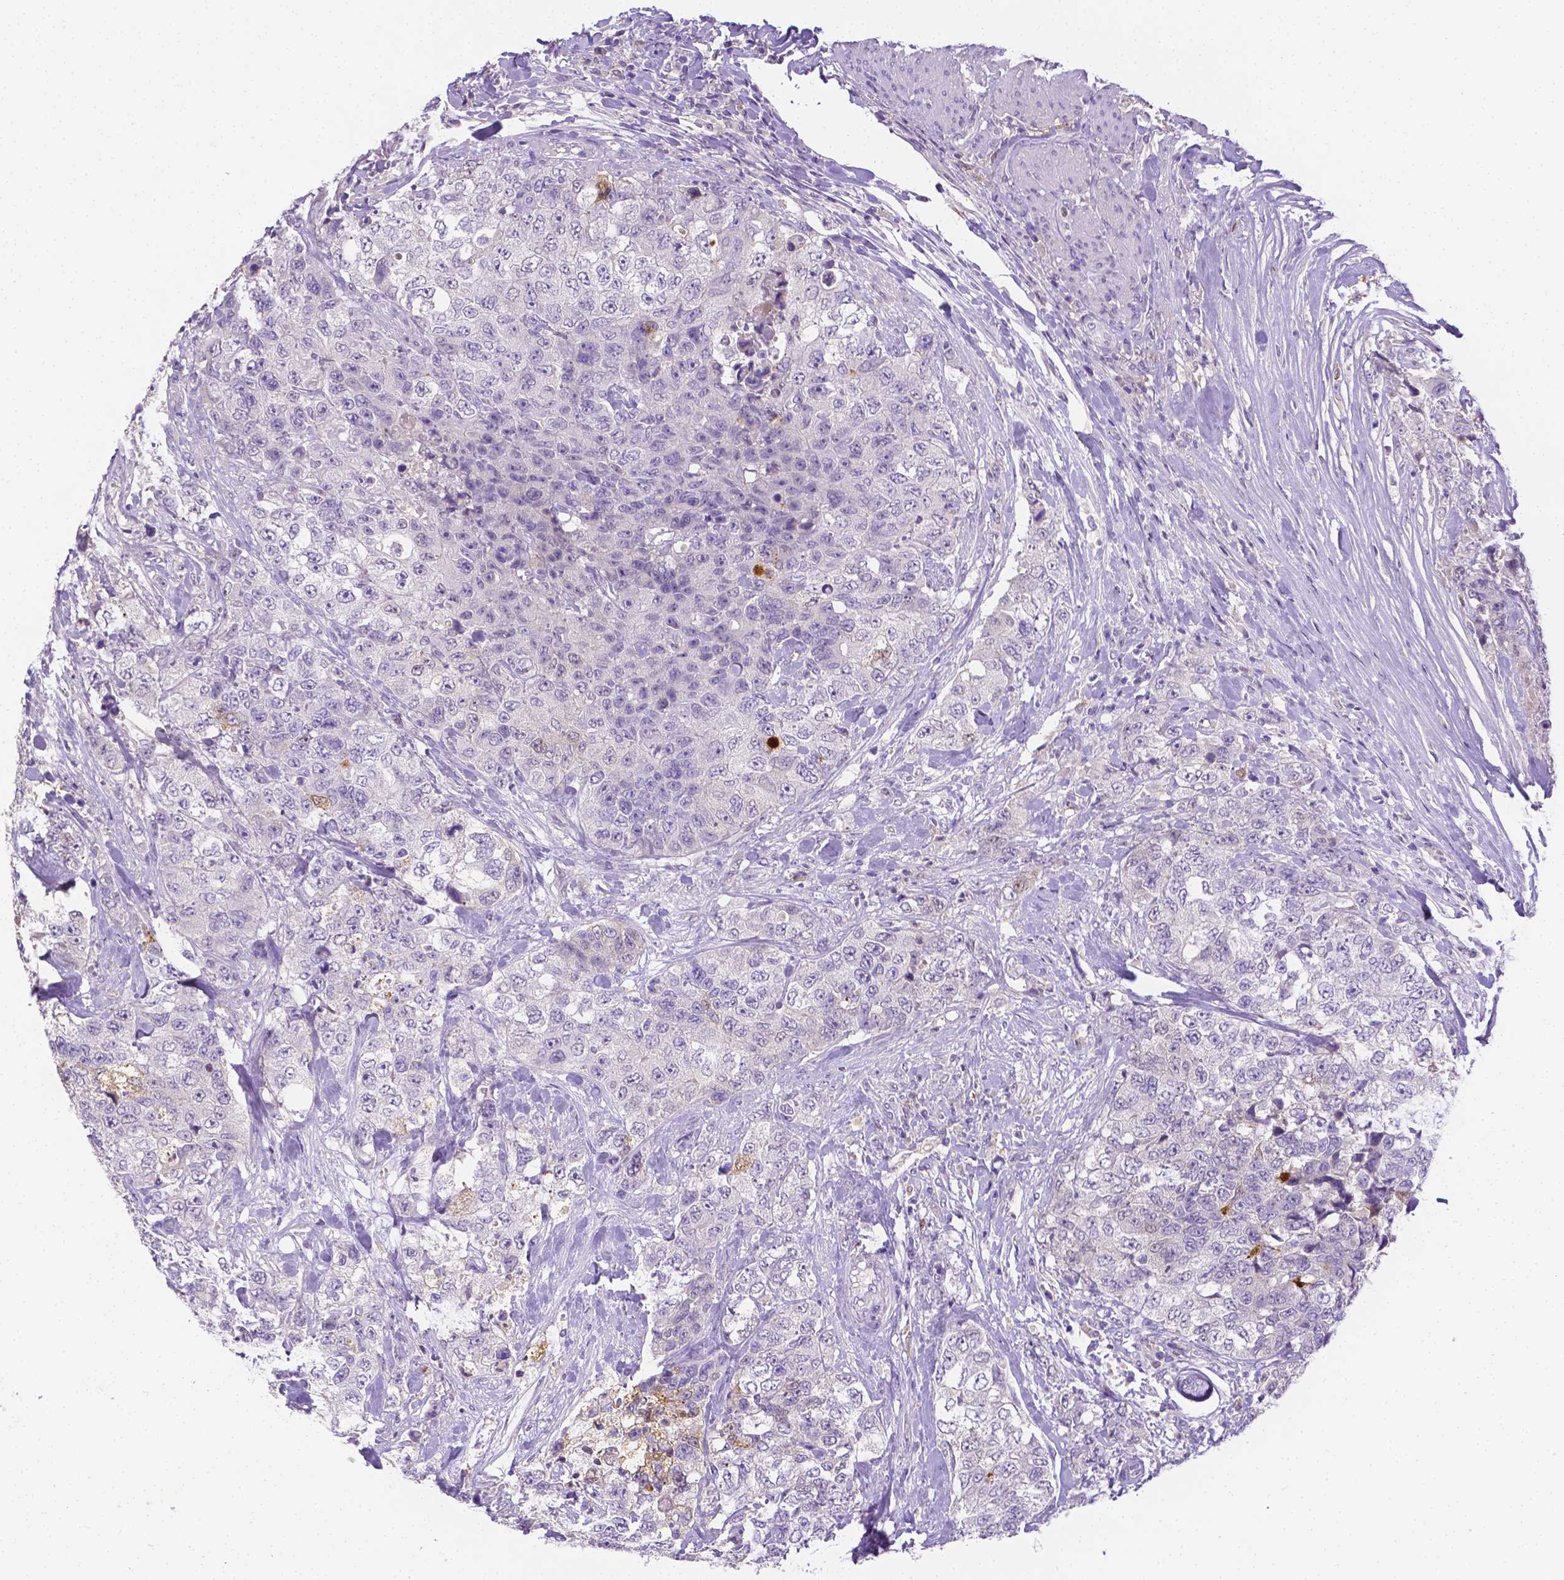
{"staining": {"intensity": "negative", "quantity": "none", "location": "none"}, "tissue": "urothelial cancer", "cell_type": "Tumor cells", "image_type": "cancer", "snomed": [{"axis": "morphology", "description": "Urothelial carcinoma, High grade"}, {"axis": "topography", "description": "Urinary bladder"}], "caption": "Immunohistochemistry micrograph of neoplastic tissue: human urothelial cancer stained with DAB shows no significant protein positivity in tumor cells. (Stains: DAB (3,3'-diaminobenzidine) IHC with hematoxylin counter stain, Microscopy: brightfield microscopy at high magnification).", "gene": "NXPH2", "patient": {"sex": "female", "age": 78}}